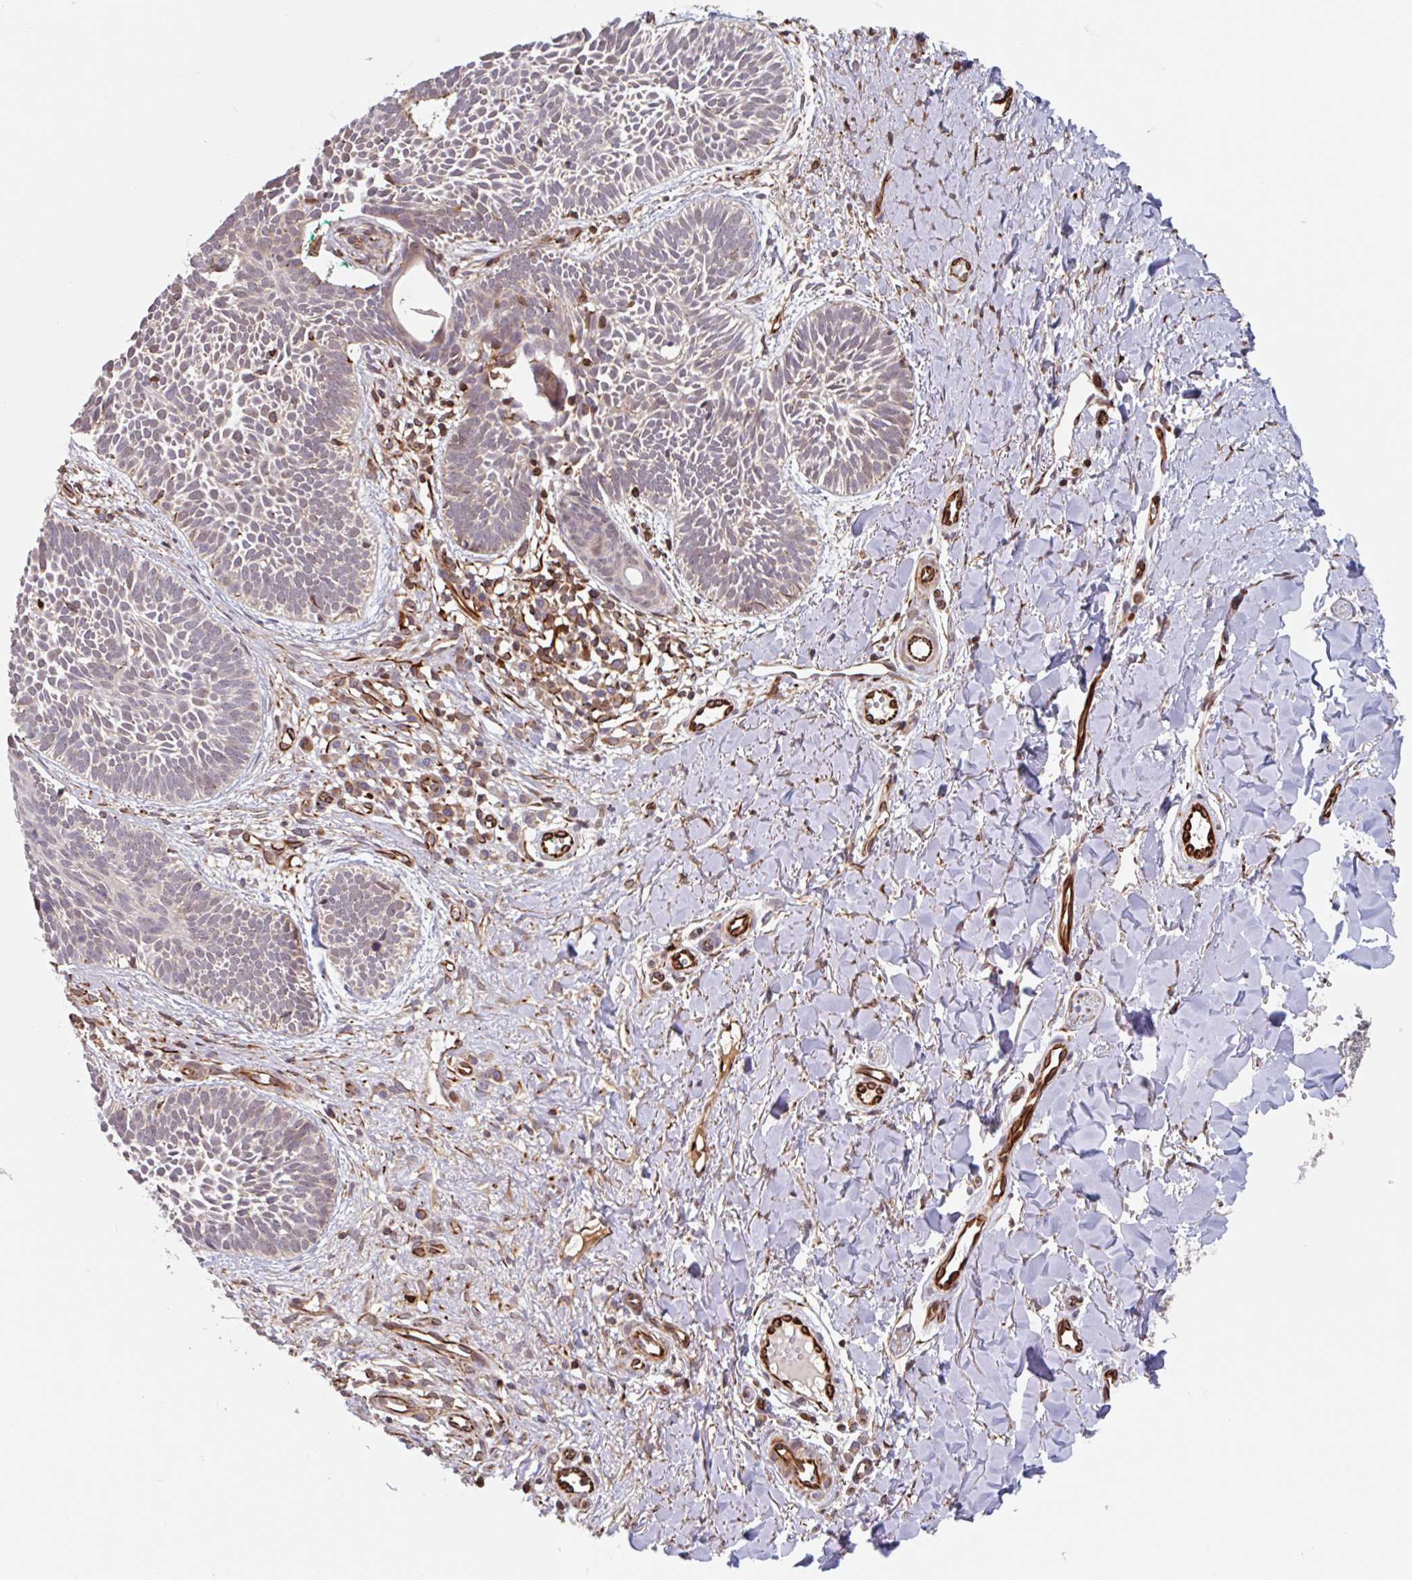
{"staining": {"intensity": "weak", "quantity": "<25%", "location": "cytoplasmic/membranous"}, "tissue": "skin cancer", "cell_type": "Tumor cells", "image_type": "cancer", "snomed": [{"axis": "morphology", "description": "Basal cell carcinoma"}, {"axis": "topography", "description": "Skin"}], "caption": "Immunohistochemistry of skin basal cell carcinoma exhibits no staining in tumor cells.", "gene": "NUB1", "patient": {"sex": "male", "age": 49}}